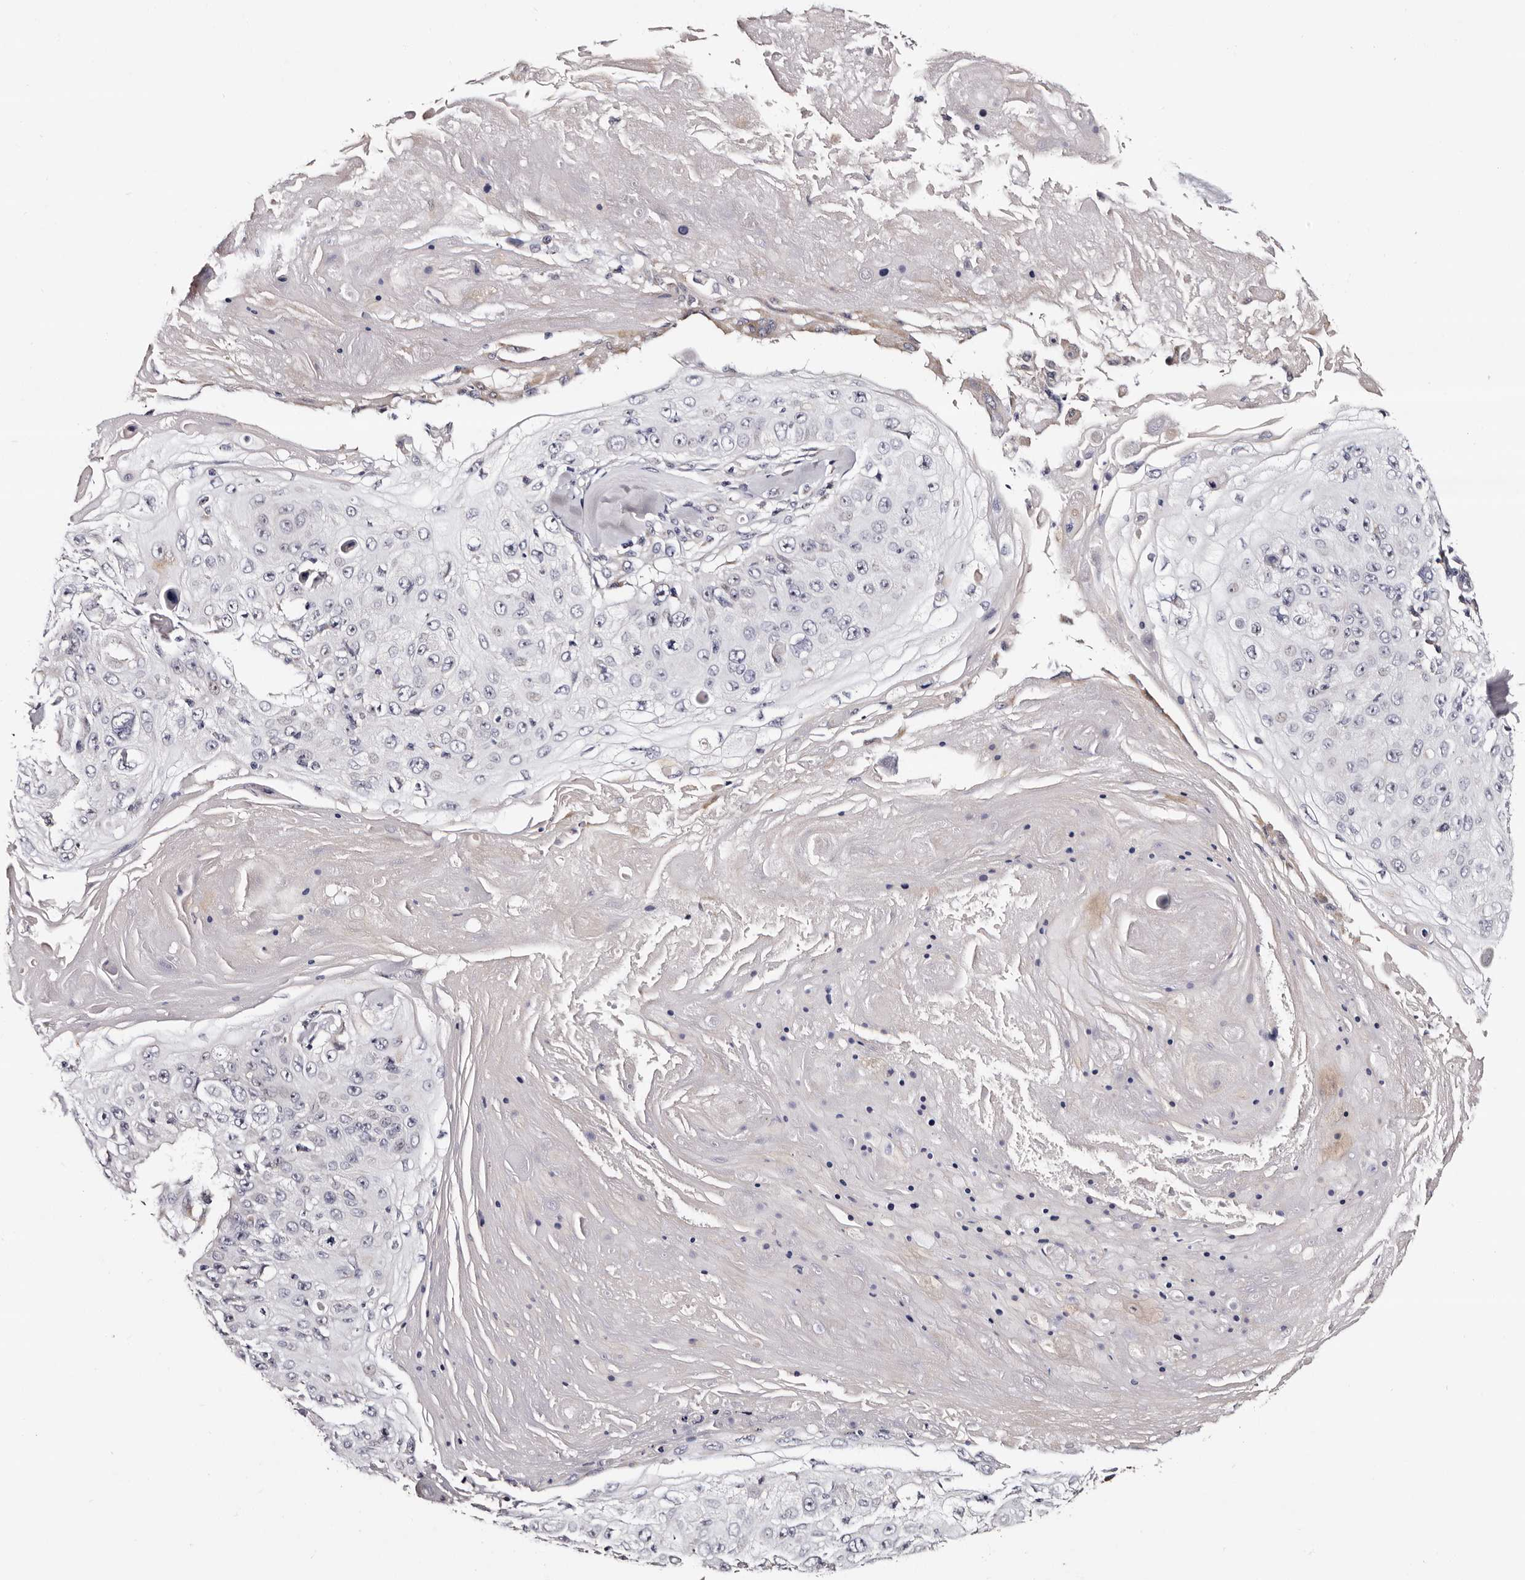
{"staining": {"intensity": "negative", "quantity": "none", "location": "none"}, "tissue": "skin cancer", "cell_type": "Tumor cells", "image_type": "cancer", "snomed": [{"axis": "morphology", "description": "Squamous cell carcinoma, NOS"}, {"axis": "topography", "description": "Skin"}], "caption": "High power microscopy histopathology image of an IHC histopathology image of skin cancer (squamous cell carcinoma), revealing no significant staining in tumor cells.", "gene": "TAF4B", "patient": {"sex": "male", "age": 86}}